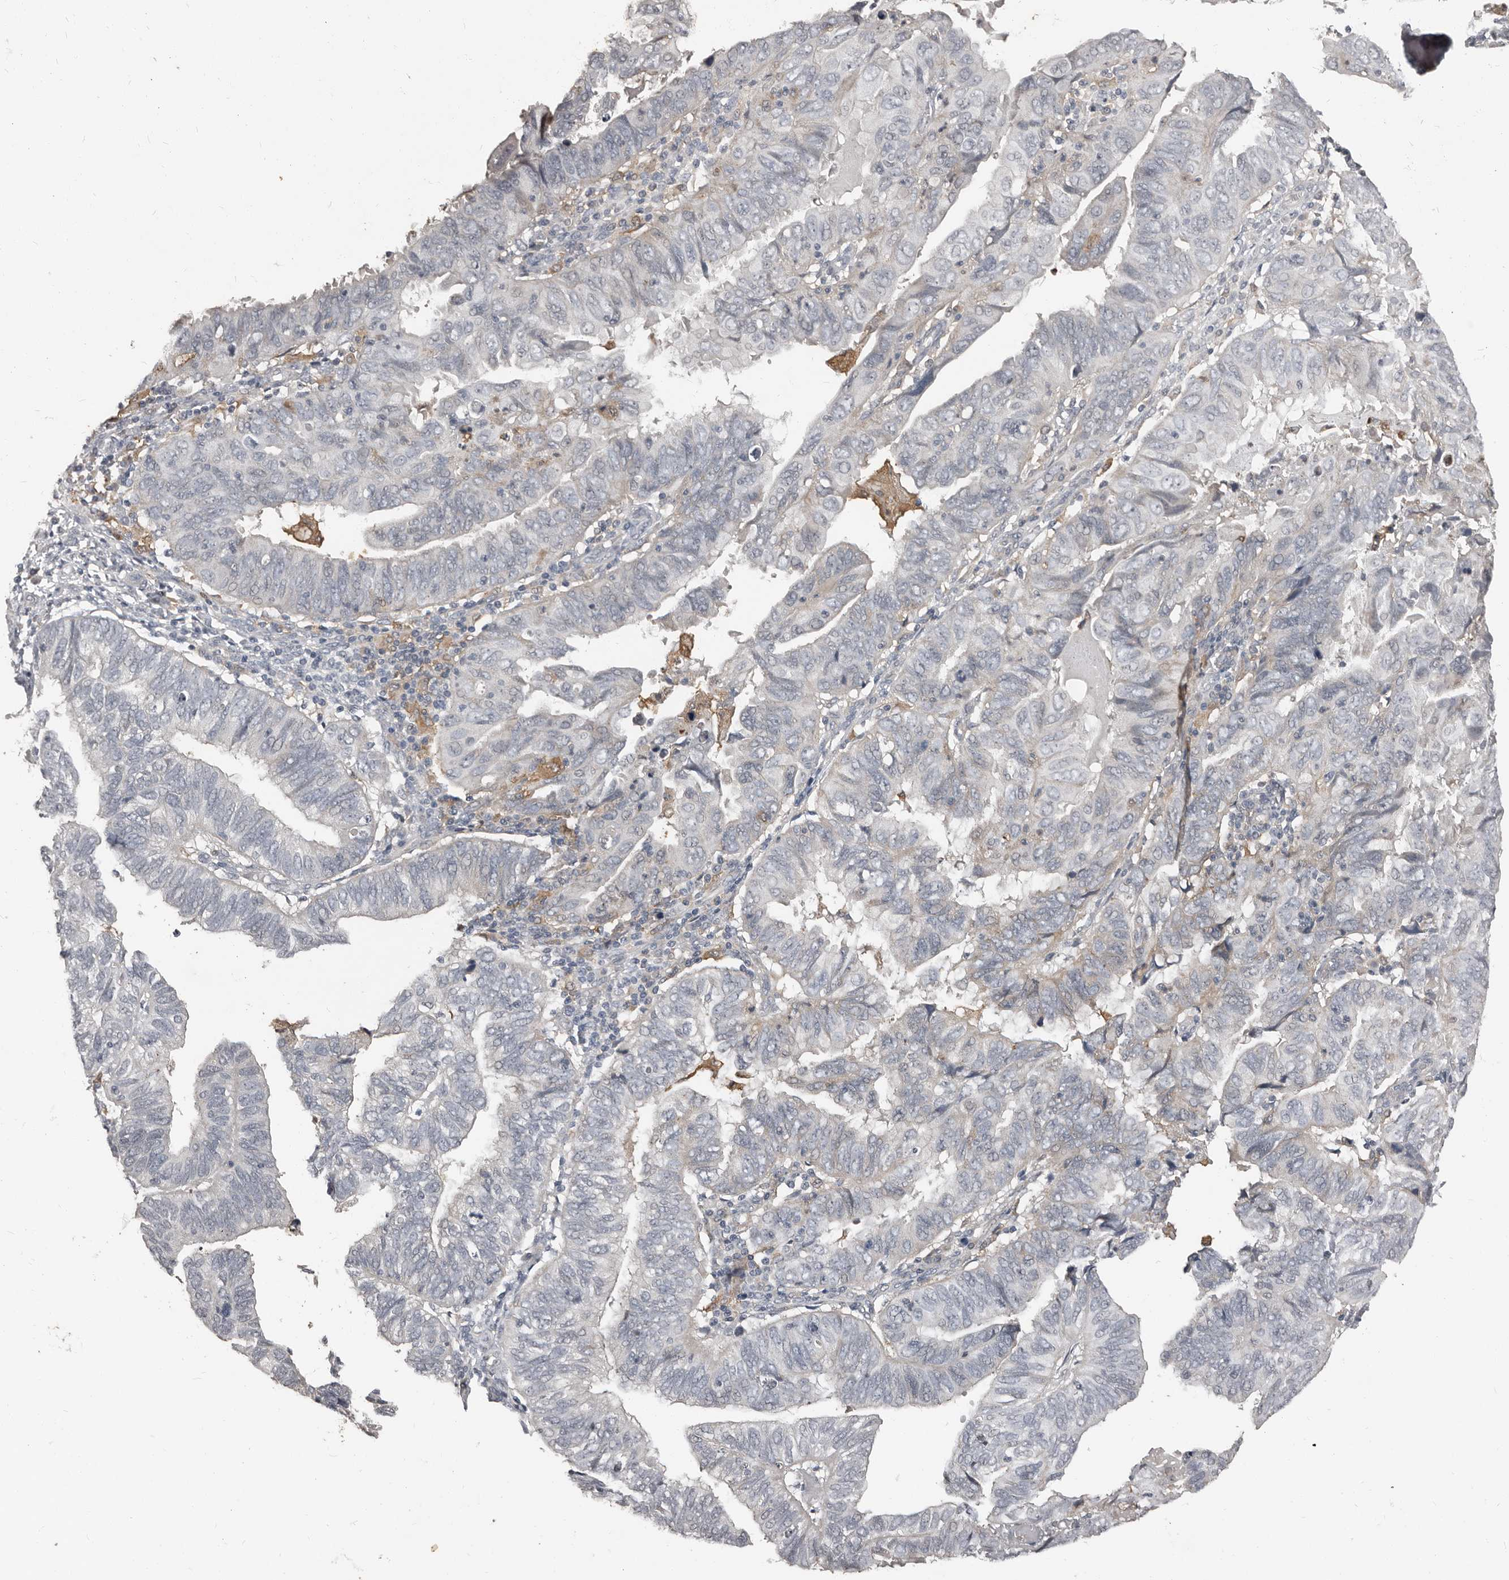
{"staining": {"intensity": "negative", "quantity": "none", "location": "none"}, "tissue": "endometrial cancer", "cell_type": "Tumor cells", "image_type": "cancer", "snomed": [{"axis": "morphology", "description": "Adenocarcinoma, NOS"}, {"axis": "topography", "description": "Uterus"}], "caption": "Histopathology image shows no protein staining in tumor cells of endometrial cancer tissue.", "gene": "KCNJ8", "patient": {"sex": "female", "age": 77}}